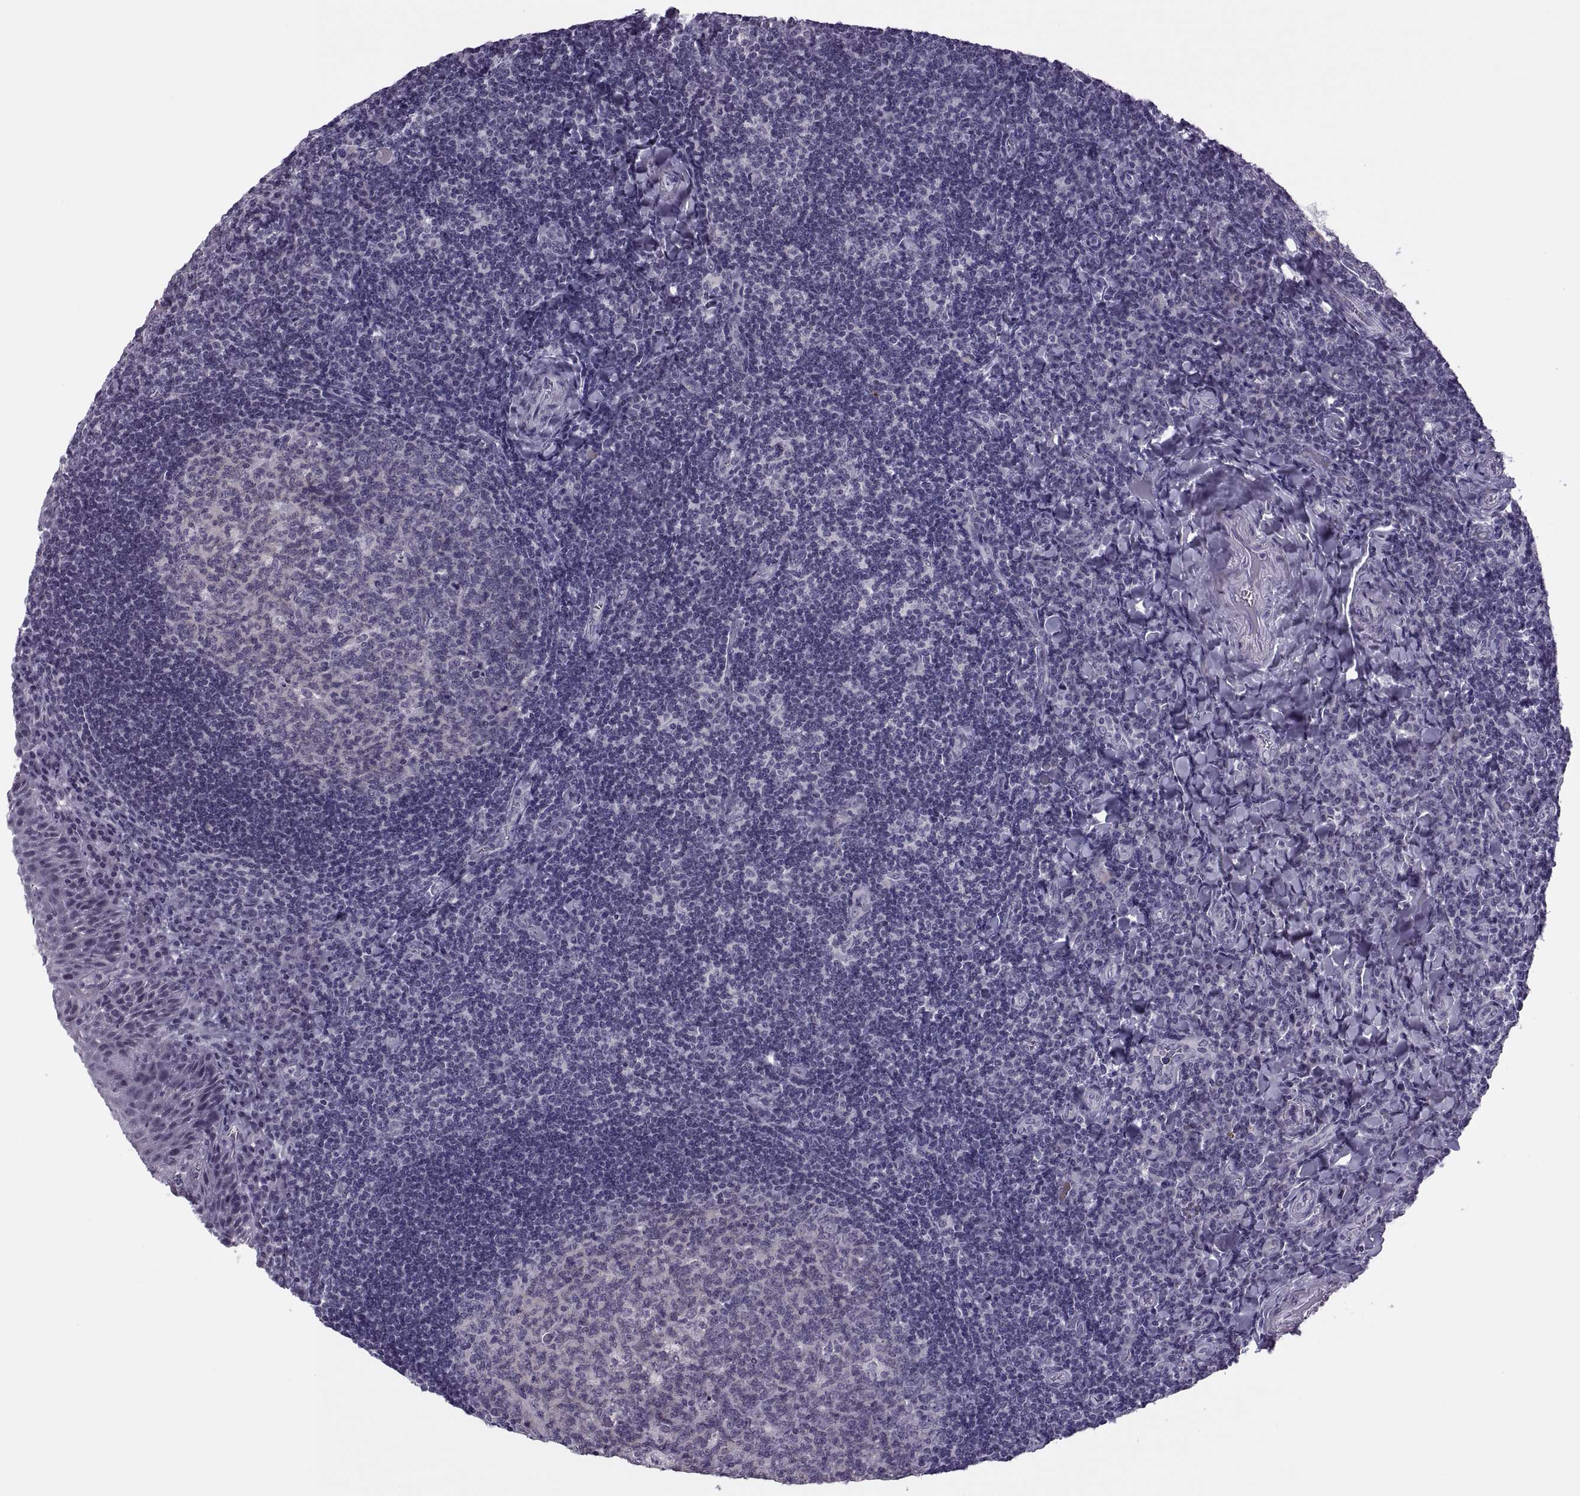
{"staining": {"intensity": "negative", "quantity": "none", "location": "none"}, "tissue": "tonsil", "cell_type": "Germinal center cells", "image_type": "normal", "snomed": [{"axis": "morphology", "description": "Normal tissue, NOS"}, {"axis": "morphology", "description": "Inflammation, NOS"}, {"axis": "topography", "description": "Tonsil"}], "caption": "This is an IHC histopathology image of normal human tonsil. There is no positivity in germinal center cells.", "gene": "SYNGR4", "patient": {"sex": "female", "age": 31}}